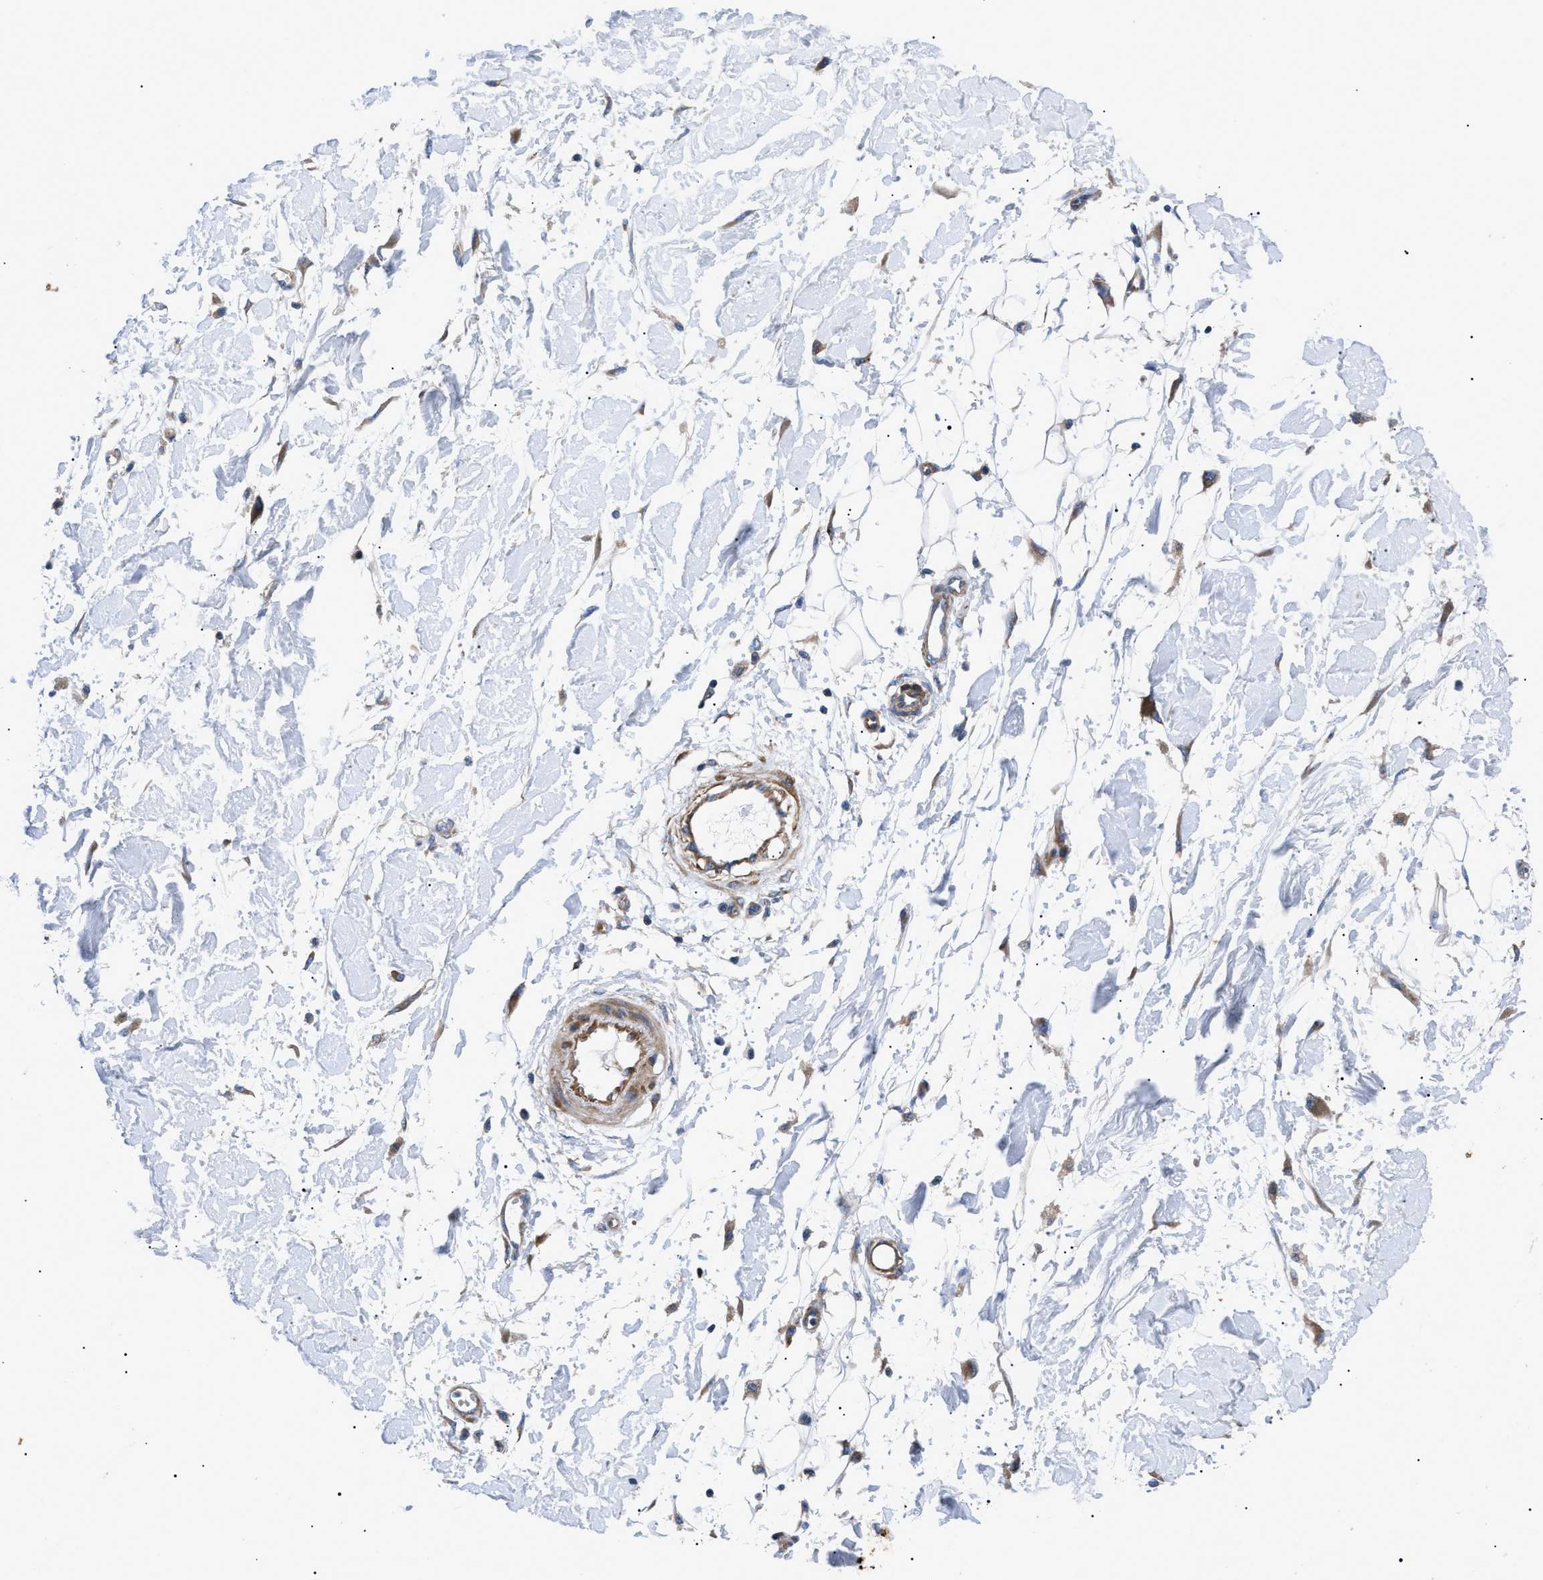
{"staining": {"intensity": "negative", "quantity": "none", "location": "none"}, "tissue": "adipose tissue", "cell_type": "Adipocytes", "image_type": "normal", "snomed": [{"axis": "morphology", "description": "Normal tissue, NOS"}, {"axis": "morphology", "description": "Squamous cell carcinoma, NOS"}, {"axis": "topography", "description": "Skin"}, {"axis": "topography", "description": "Peripheral nerve tissue"}], "caption": "DAB immunohistochemical staining of normal adipose tissue exhibits no significant expression in adipocytes.", "gene": "HSPB8", "patient": {"sex": "male", "age": 83}}